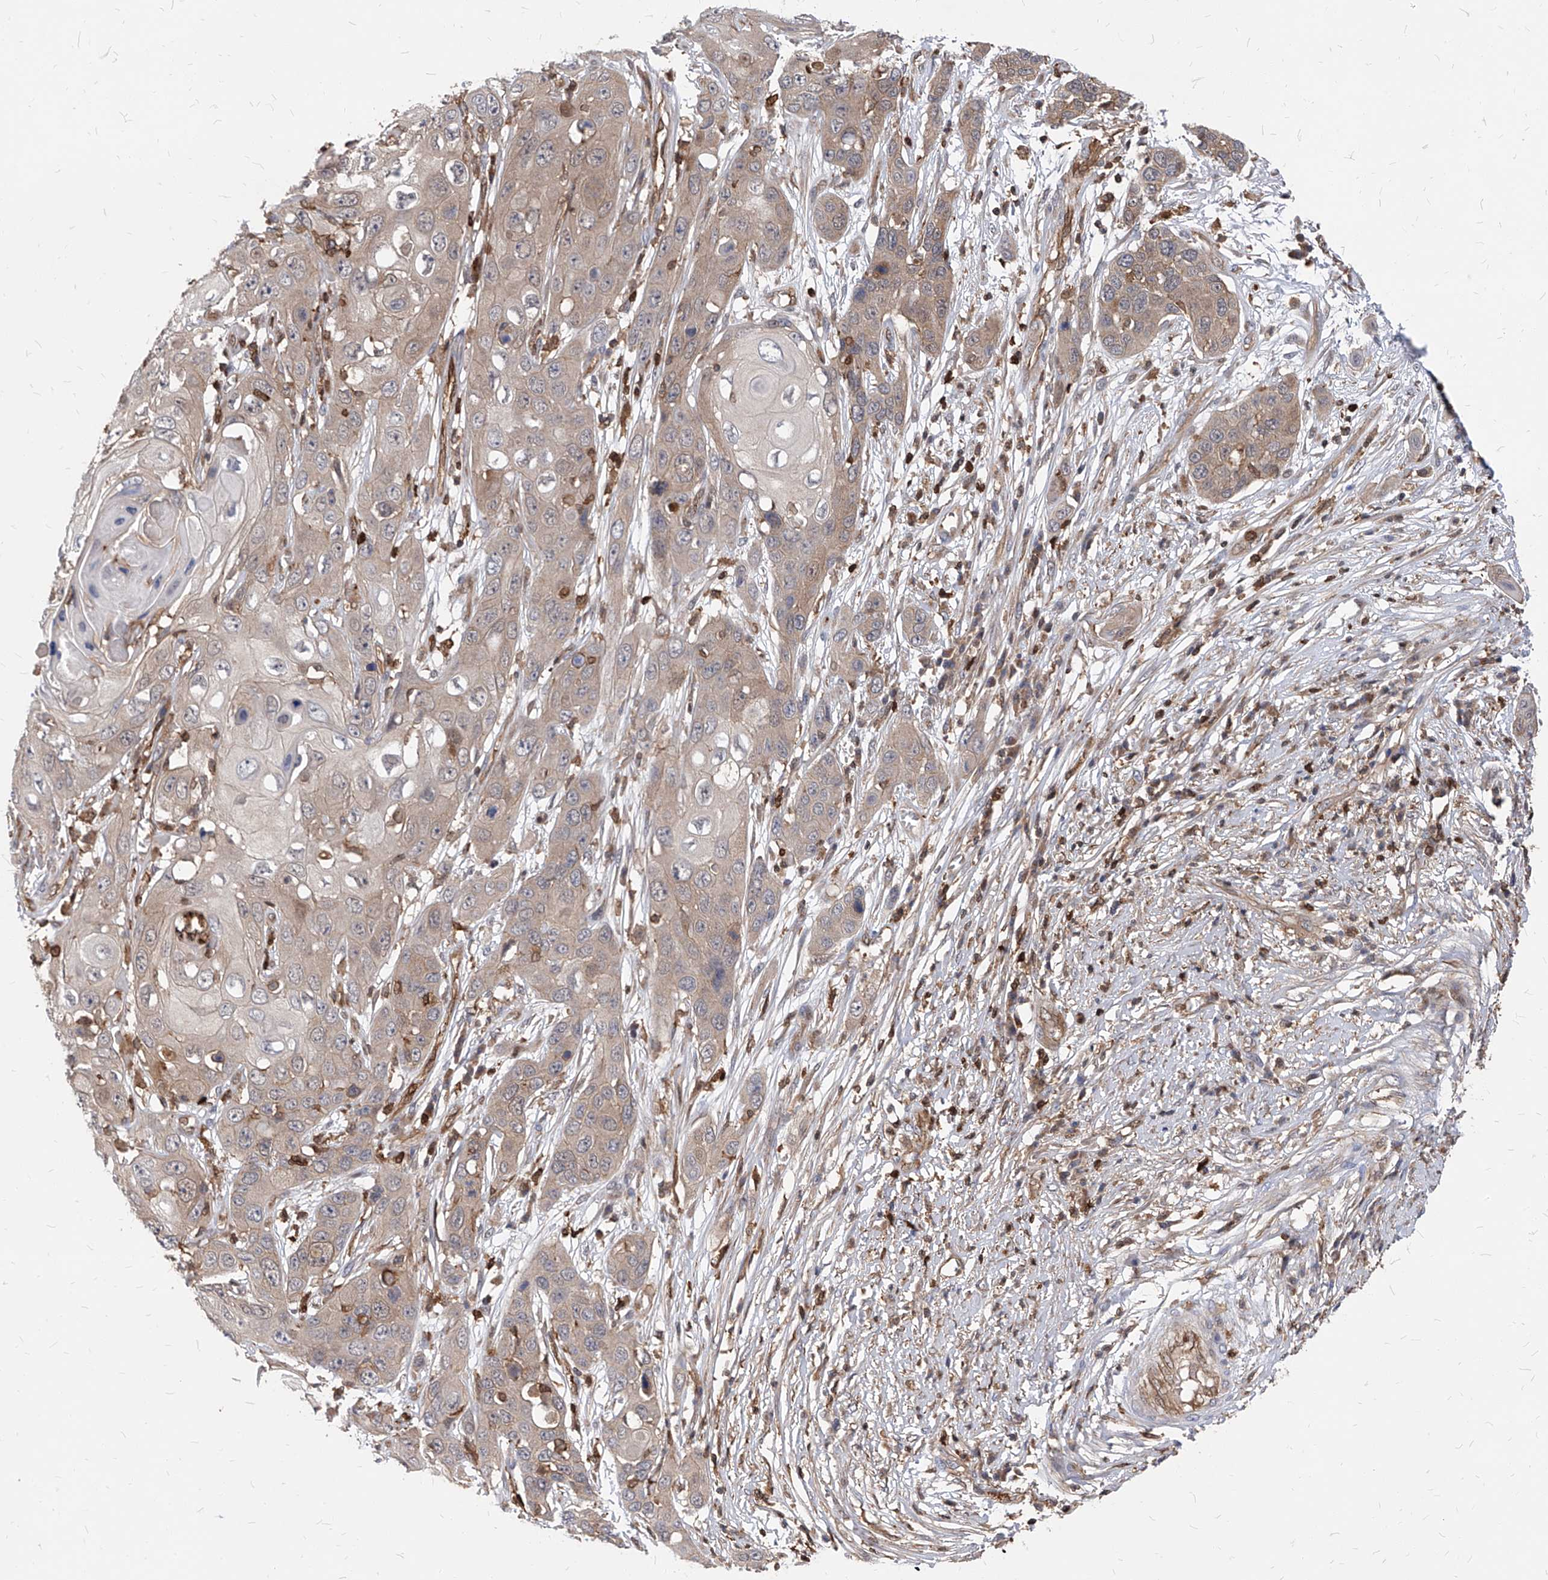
{"staining": {"intensity": "weak", "quantity": "<25%", "location": "cytoplasmic/membranous"}, "tissue": "skin cancer", "cell_type": "Tumor cells", "image_type": "cancer", "snomed": [{"axis": "morphology", "description": "Squamous cell carcinoma, NOS"}, {"axis": "topography", "description": "Skin"}], "caption": "A high-resolution micrograph shows immunohistochemistry staining of skin cancer (squamous cell carcinoma), which displays no significant staining in tumor cells.", "gene": "ABRACL", "patient": {"sex": "male", "age": 55}}